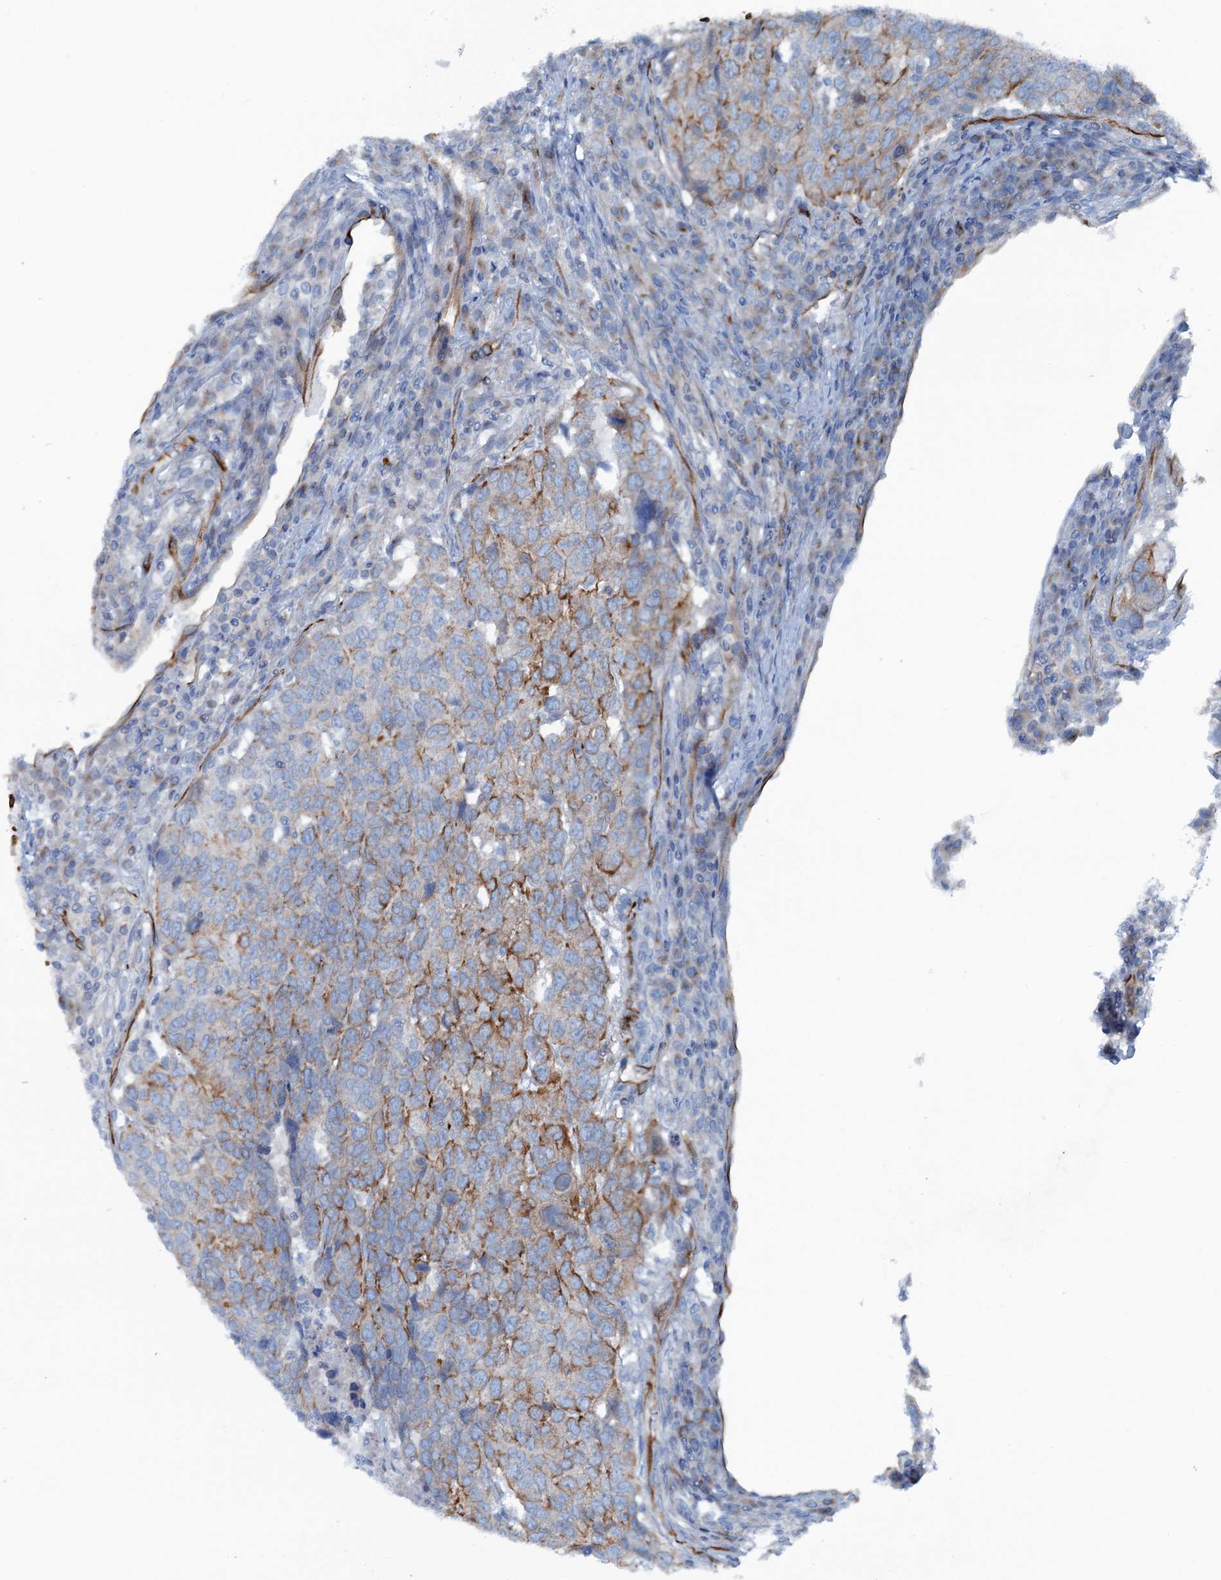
{"staining": {"intensity": "moderate", "quantity": "<25%", "location": "cytoplasmic/membranous"}, "tissue": "head and neck cancer", "cell_type": "Tumor cells", "image_type": "cancer", "snomed": [{"axis": "morphology", "description": "Squamous cell carcinoma, NOS"}, {"axis": "topography", "description": "Head-Neck"}], "caption": "Moderate cytoplasmic/membranous positivity is identified in approximately <25% of tumor cells in head and neck squamous cell carcinoma.", "gene": "CALCOCO1", "patient": {"sex": "male", "age": 66}}